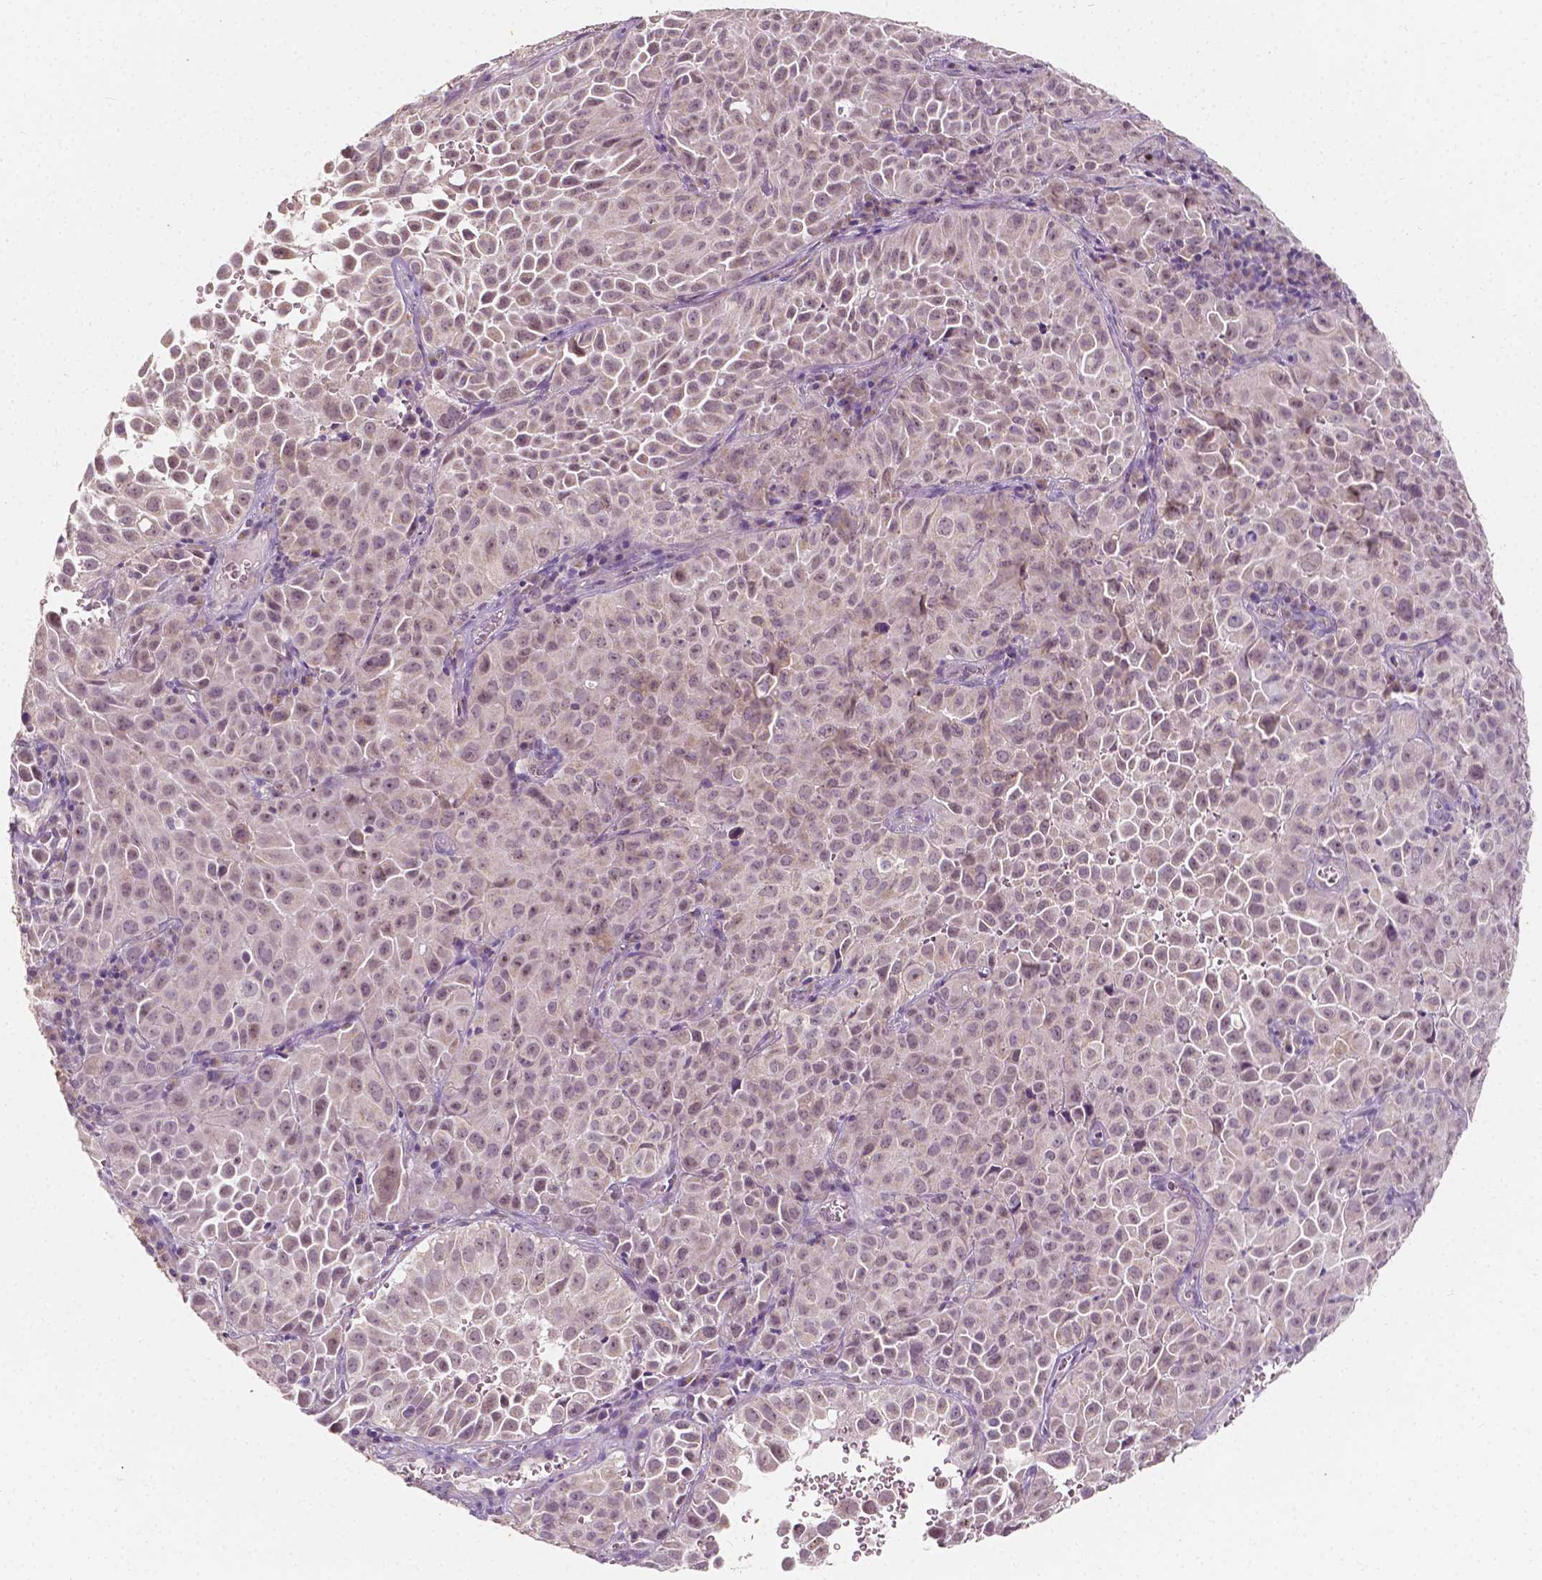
{"staining": {"intensity": "weak", "quantity": "<25%", "location": "cytoplasmic/membranous,nuclear"}, "tissue": "cervical cancer", "cell_type": "Tumor cells", "image_type": "cancer", "snomed": [{"axis": "morphology", "description": "Squamous cell carcinoma, NOS"}, {"axis": "topography", "description": "Cervix"}], "caption": "Immunohistochemistry histopathology image of cervical squamous cell carcinoma stained for a protein (brown), which exhibits no expression in tumor cells.", "gene": "SIRT2", "patient": {"sex": "female", "age": 55}}